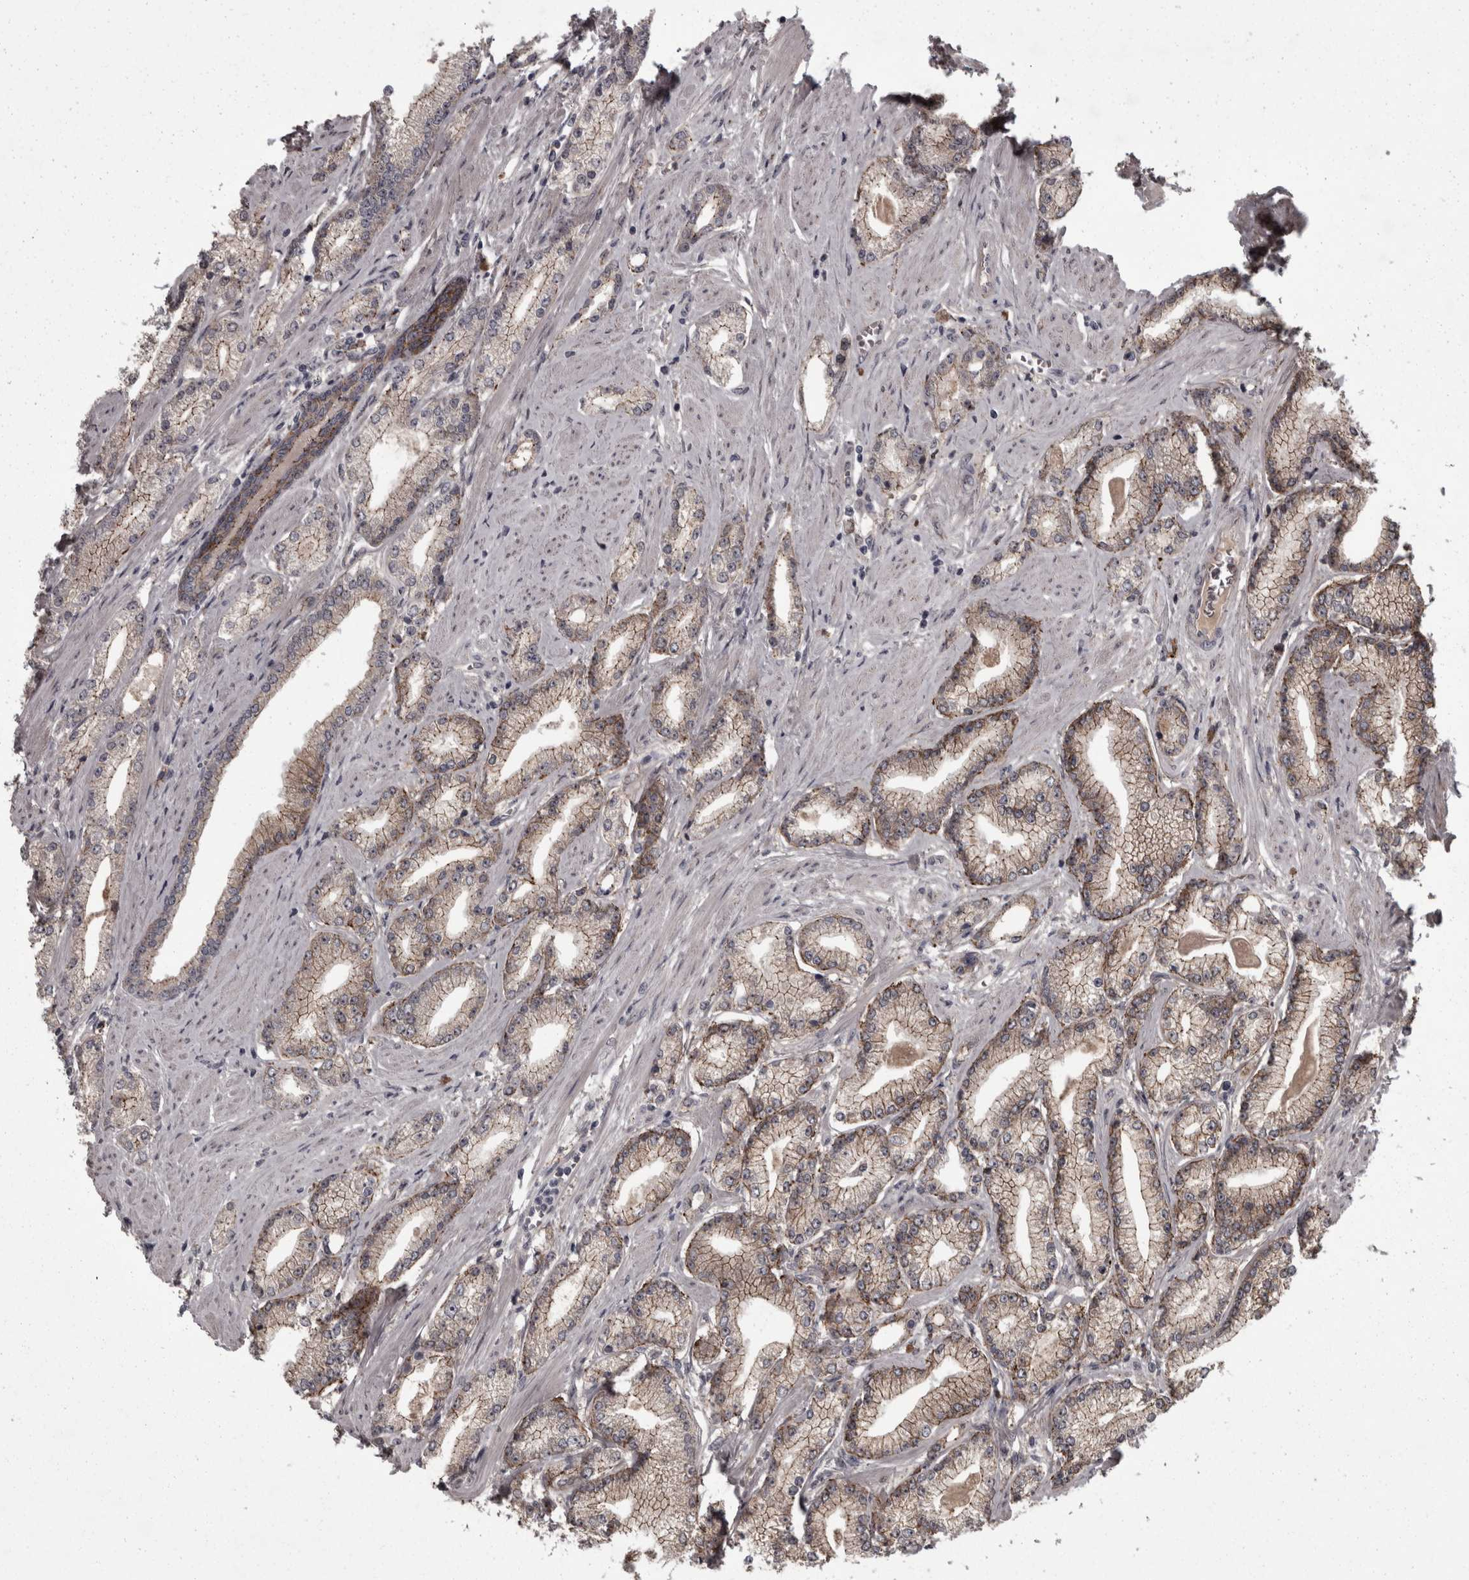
{"staining": {"intensity": "weak", "quantity": "25%-75%", "location": "cytoplasmic/membranous"}, "tissue": "prostate cancer", "cell_type": "Tumor cells", "image_type": "cancer", "snomed": [{"axis": "morphology", "description": "Adenocarcinoma, Low grade"}, {"axis": "topography", "description": "Prostate"}], "caption": "A histopathology image showing weak cytoplasmic/membranous positivity in approximately 25%-75% of tumor cells in prostate cancer (adenocarcinoma (low-grade)), as visualized by brown immunohistochemical staining.", "gene": "PCDH17", "patient": {"sex": "male", "age": 62}}